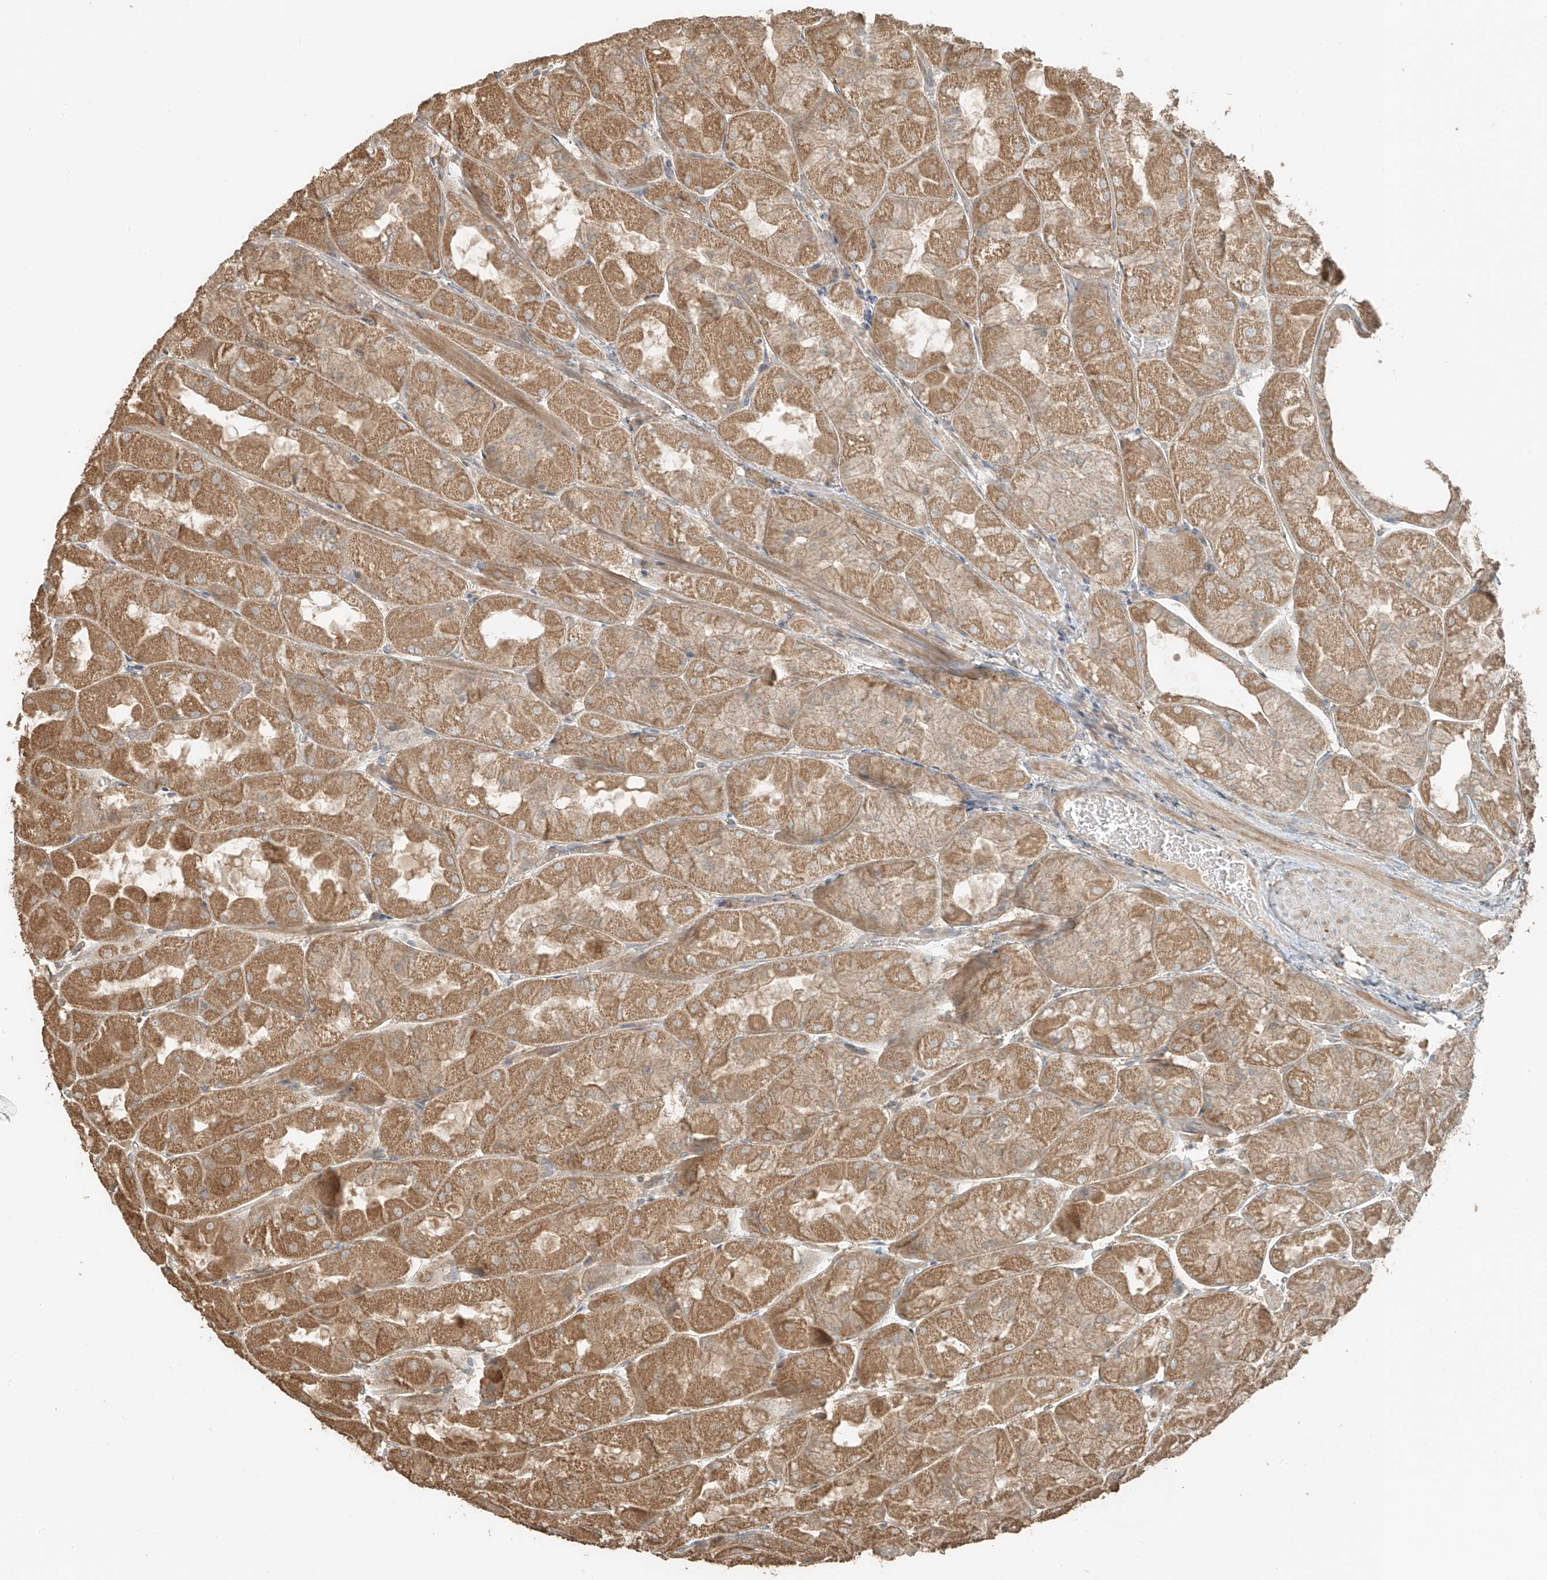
{"staining": {"intensity": "moderate", "quantity": ">75%", "location": "cytoplasmic/membranous"}, "tissue": "stomach", "cell_type": "Glandular cells", "image_type": "normal", "snomed": [{"axis": "morphology", "description": "Normal tissue, NOS"}, {"axis": "topography", "description": "Stomach"}], "caption": "A medium amount of moderate cytoplasmic/membranous positivity is present in approximately >75% of glandular cells in benign stomach.", "gene": "RFTN2", "patient": {"sex": "female", "age": 61}}